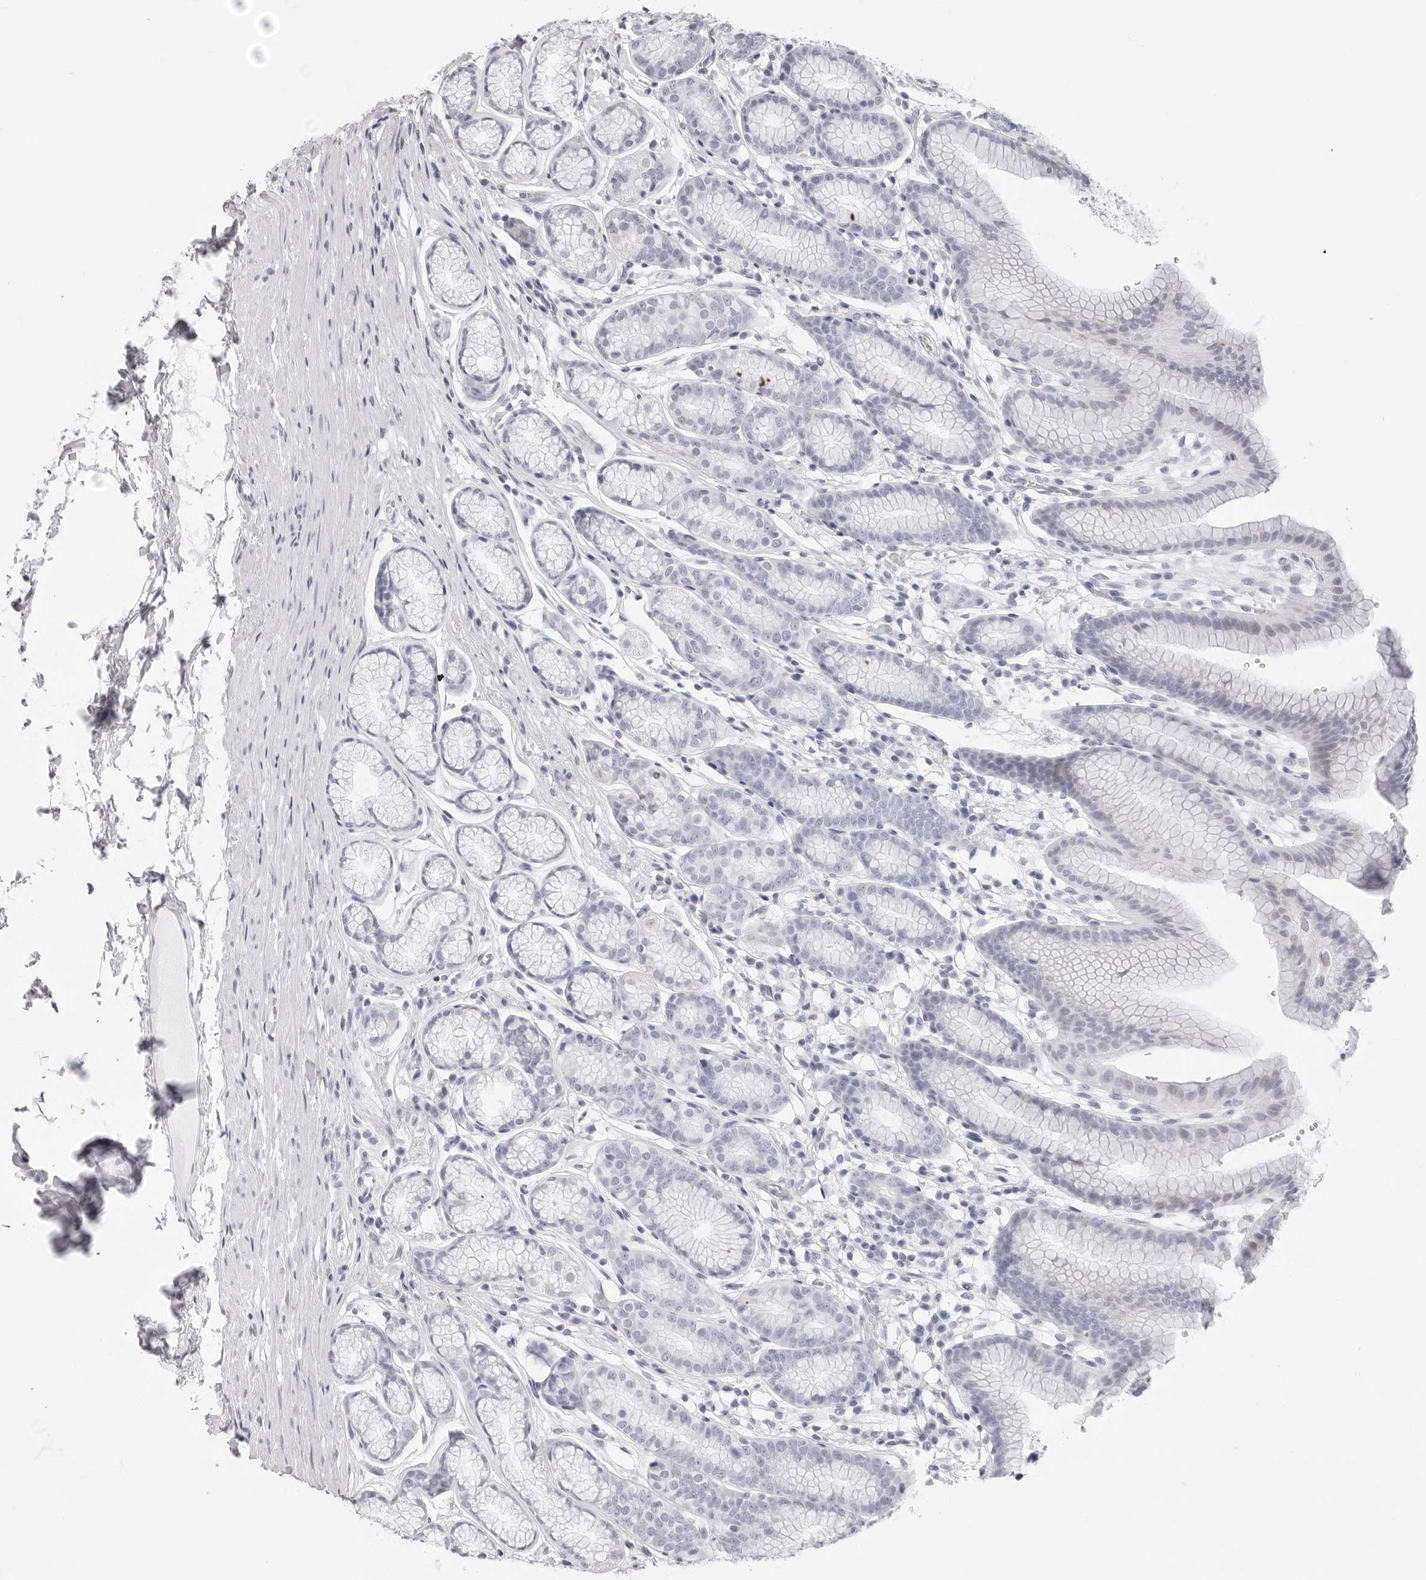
{"staining": {"intensity": "negative", "quantity": "none", "location": "none"}, "tissue": "stomach", "cell_type": "Glandular cells", "image_type": "normal", "snomed": [{"axis": "morphology", "description": "Normal tissue, NOS"}, {"axis": "topography", "description": "Stomach"}], "caption": "Glandular cells show no significant expression in unremarkable stomach. Brightfield microscopy of IHC stained with DAB (brown) and hematoxylin (blue), captured at high magnification.", "gene": "TSSK1B", "patient": {"sex": "male", "age": 42}}